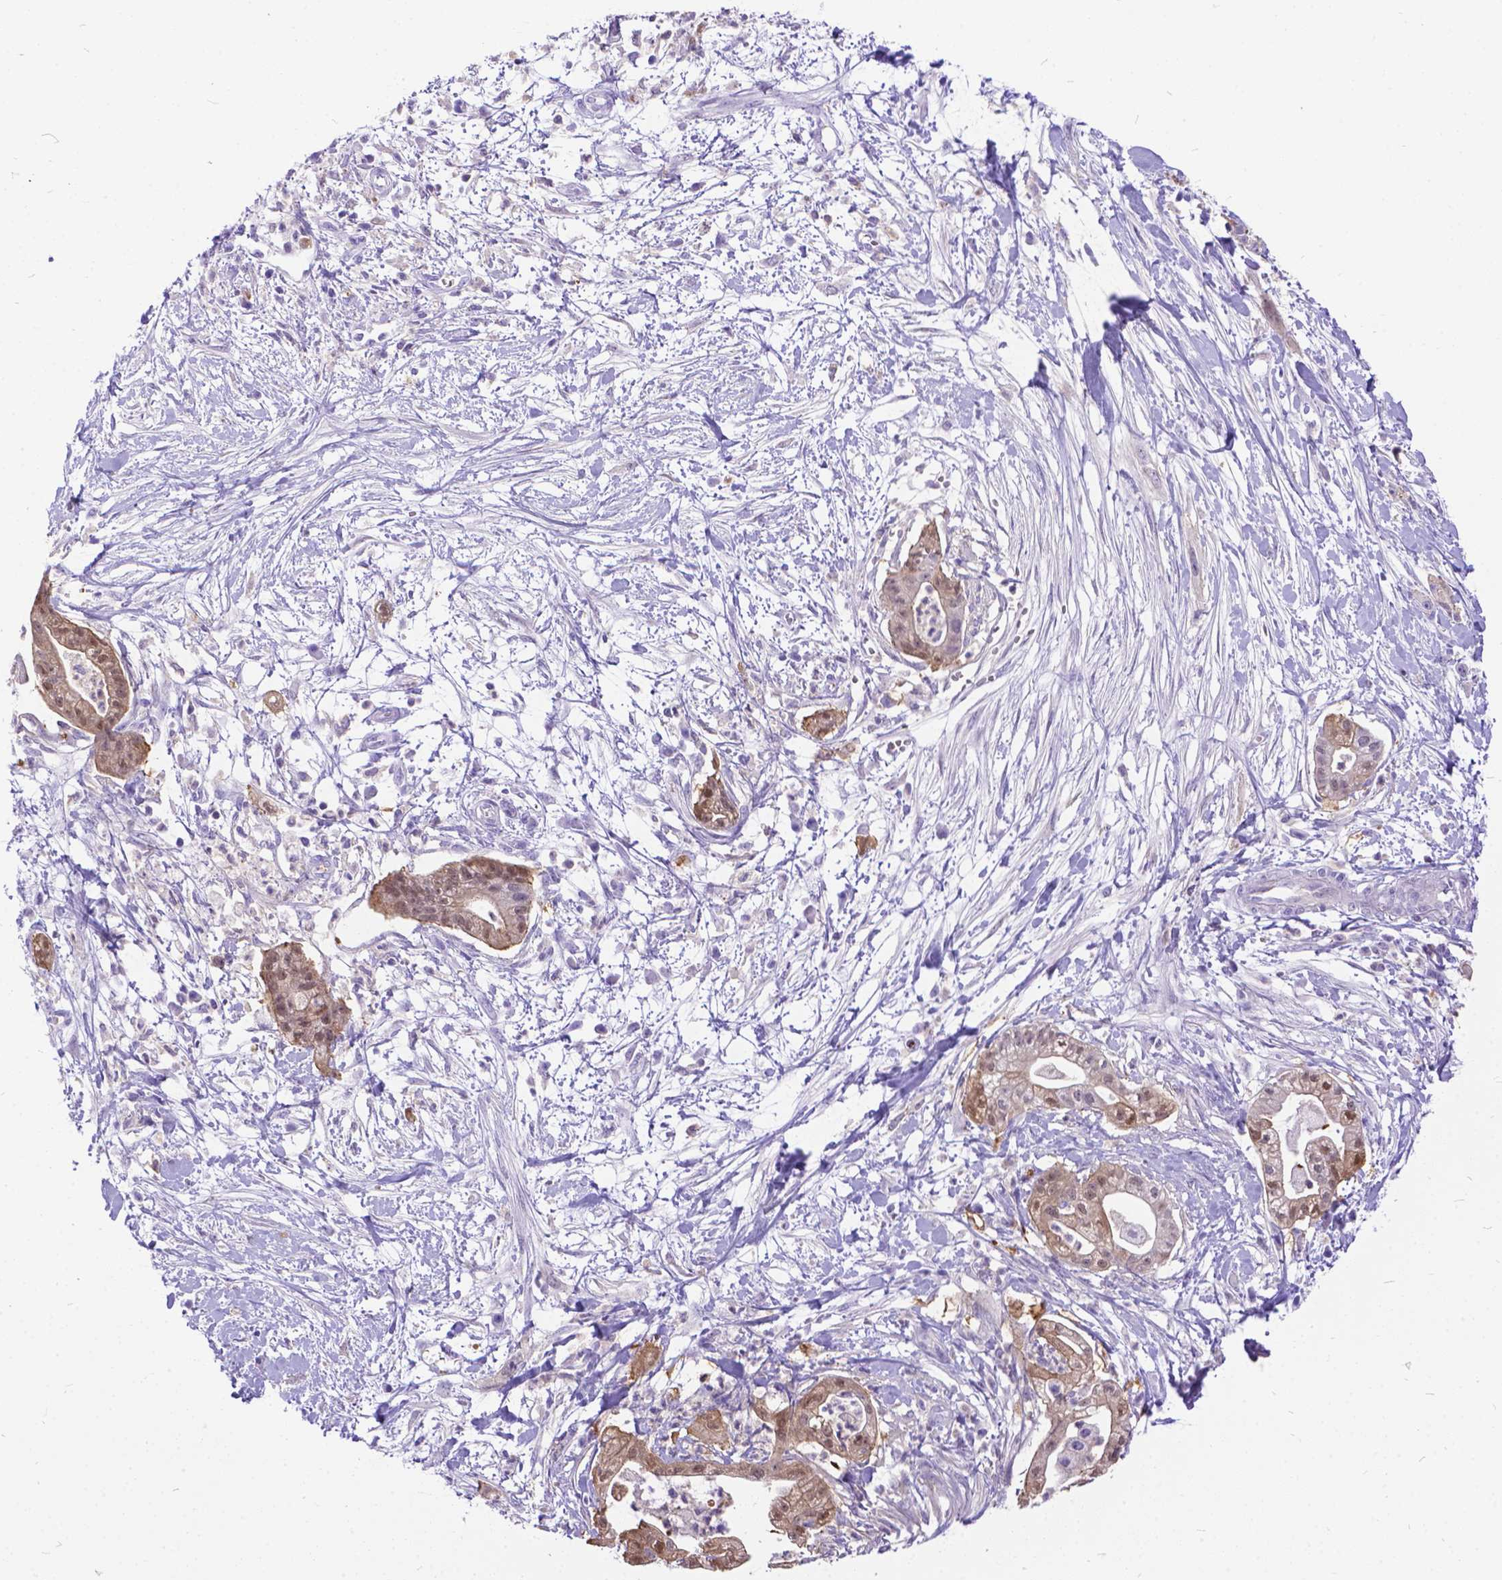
{"staining": {"intensity": "weak", "quantity": ">75%", "location": "cytoplasmic/membranous,nuclear"}, "tissue": "pancreatic cancer", "cell_type": "Tumor cells", "image_type": "cancer", "snomed": [{"axis": "morphology", "description": "Normal tissue, NOS"}, {"axis": "morphology", "description": "Adenocarcinoma, NOS"}, {"axis": "topography", "description": "Lymph node"}, {"axis": "topography", "description": "Pancreas"}], "caption": "DAB immunohistochemical staining of human adenocarcinoma (pancreatic) demonstrates weak cytoplasmic/membranous and nuclear protein positivity in about >75% of tumor cells. Nuclei are stained in blue.", "gene": "TMEM169", "patient": {"sex": "female", "age": 58}}